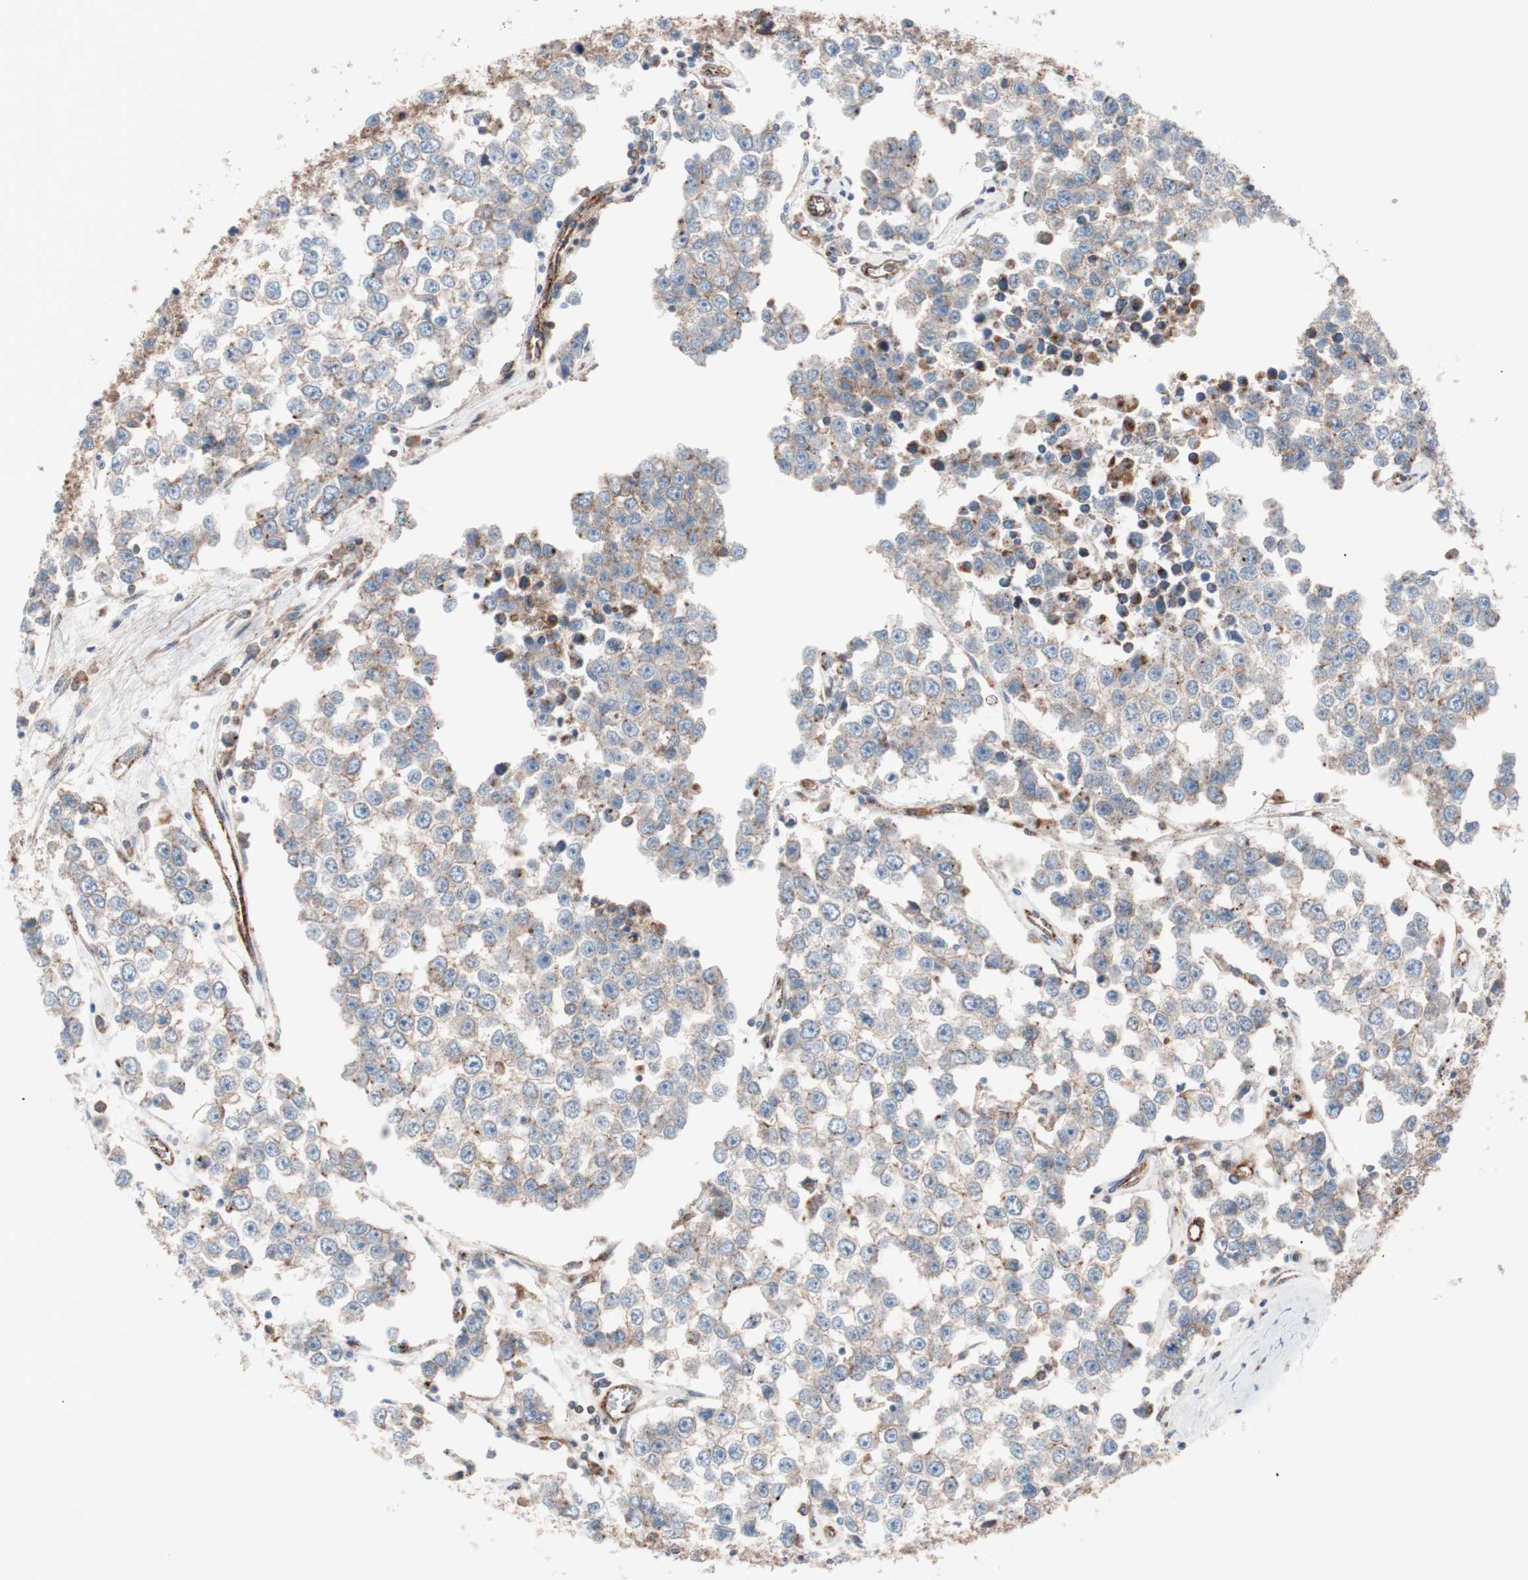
{"staining": {"intensity": "weak", "quantity": ">75%", "location": "cytoplasmic/membranous"}, "tissue": "testis cancer", "cell_type": "Tumor cells", "image_type": "cancer", "snomed": [{"axis": "morphology", "description": "Seminoma, NOS"}, {"axis": "morphology", "description": "Carcinoma, Embryonal, NOS"}, {"axis": "topography", "description": "Testis"}], "caption": "Protein expression analysis of human testis cancer (seminoma) reveals weak cytoplasmic/membranous staining in approximately >75% of tumor cells.", "gene": "FLOT2", "patient": {"sex": "male", "age": 52}}